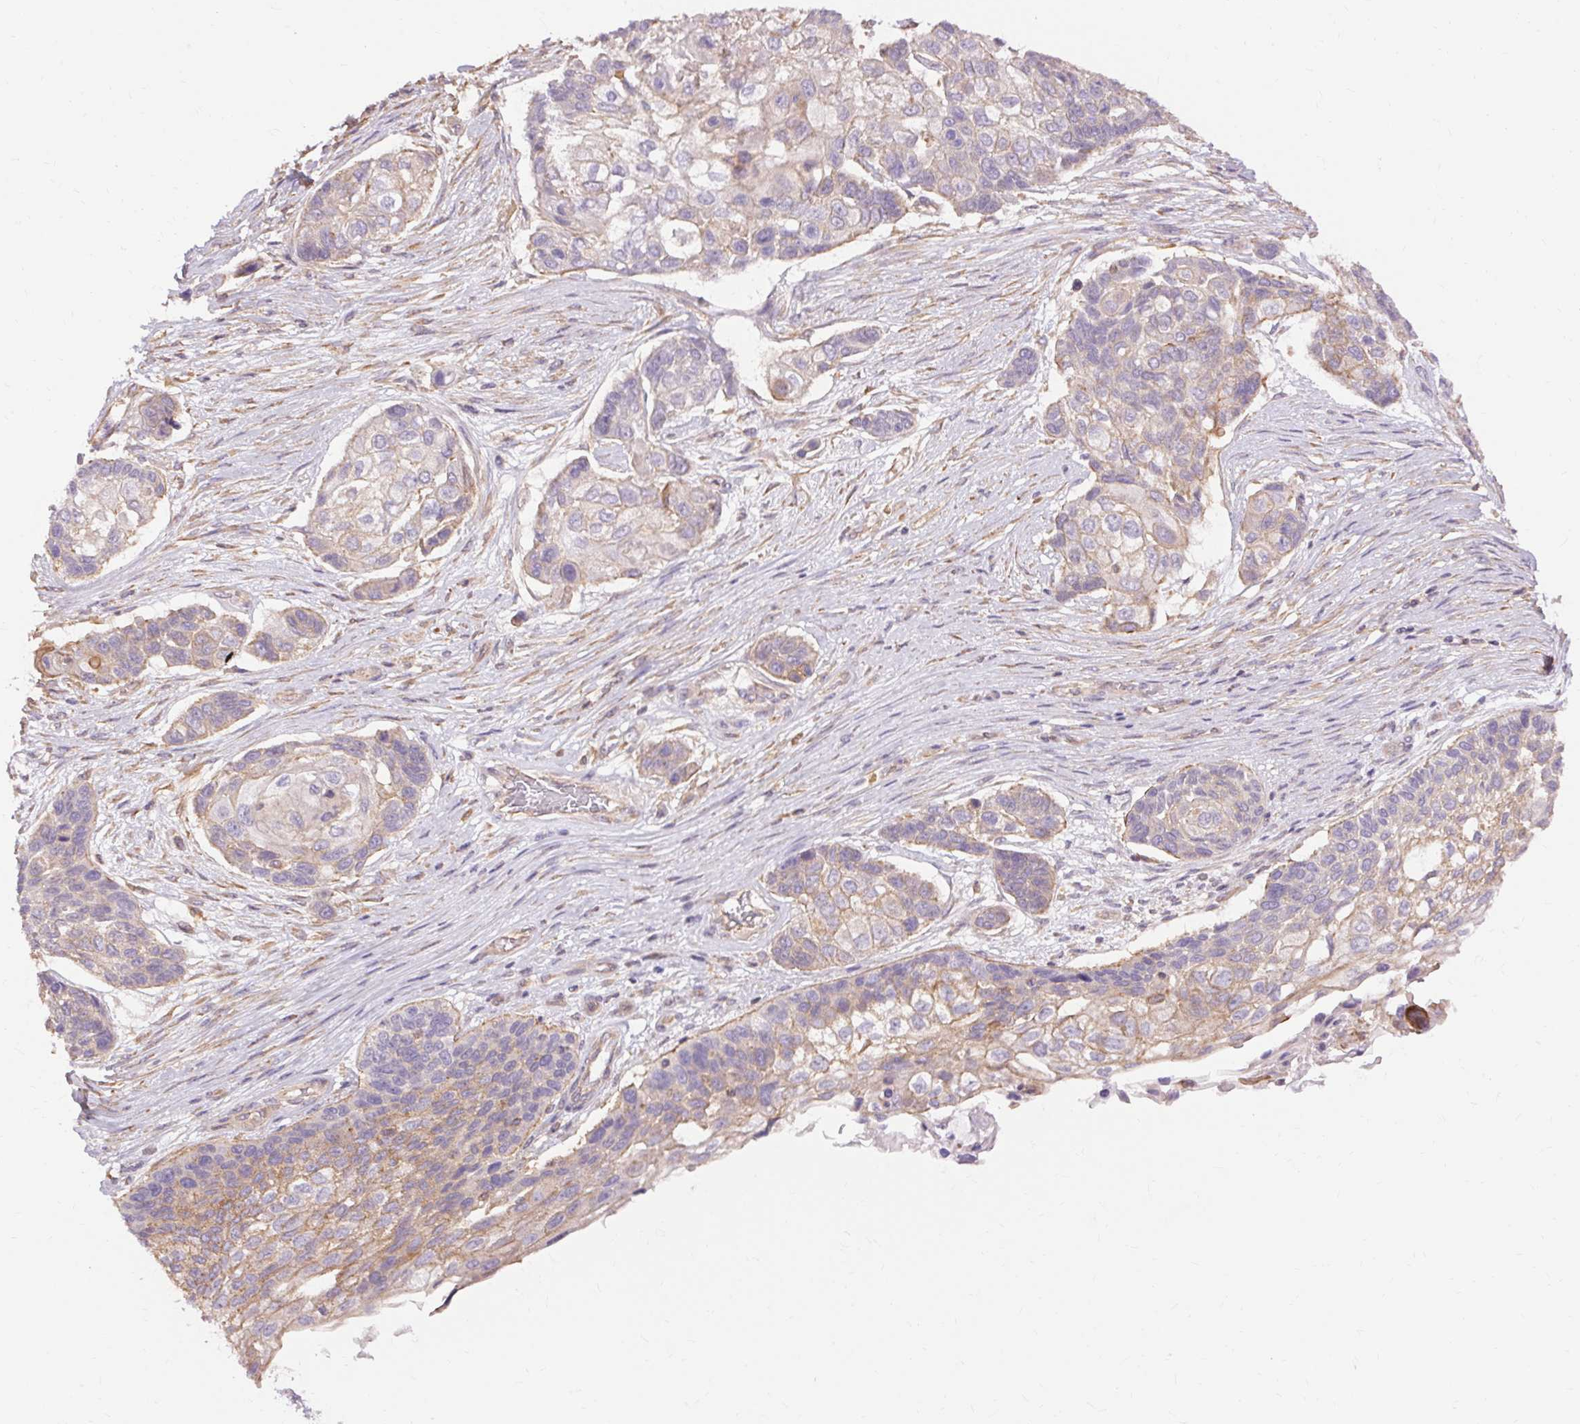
{"staining": {"intensity": "moderate", "quantity": "<25%", "location": "cytoplasmic/membranous"}, "tissue": "lung cancer", "cell_type": "Tumor cells", "image_type": "cancer", "snomed": [{"axis": "morphology", "description": "Squamous cell carcinoma, NOS"}, {"axis": "topography", "description": "Lung"}], "caption": "Tumor cells exhibit moderate cytoplasmic/membranous staining in approximately <25% of cells in lung cancer. The staining is performed using DAB (3,3'-diaminobenzidine) brown chromogen to label protein expression. The nuclei are counter-stained blue using hematoxylin.", "gene": "TM6SF1", "patient": {"sex": "male", "age": 69}}